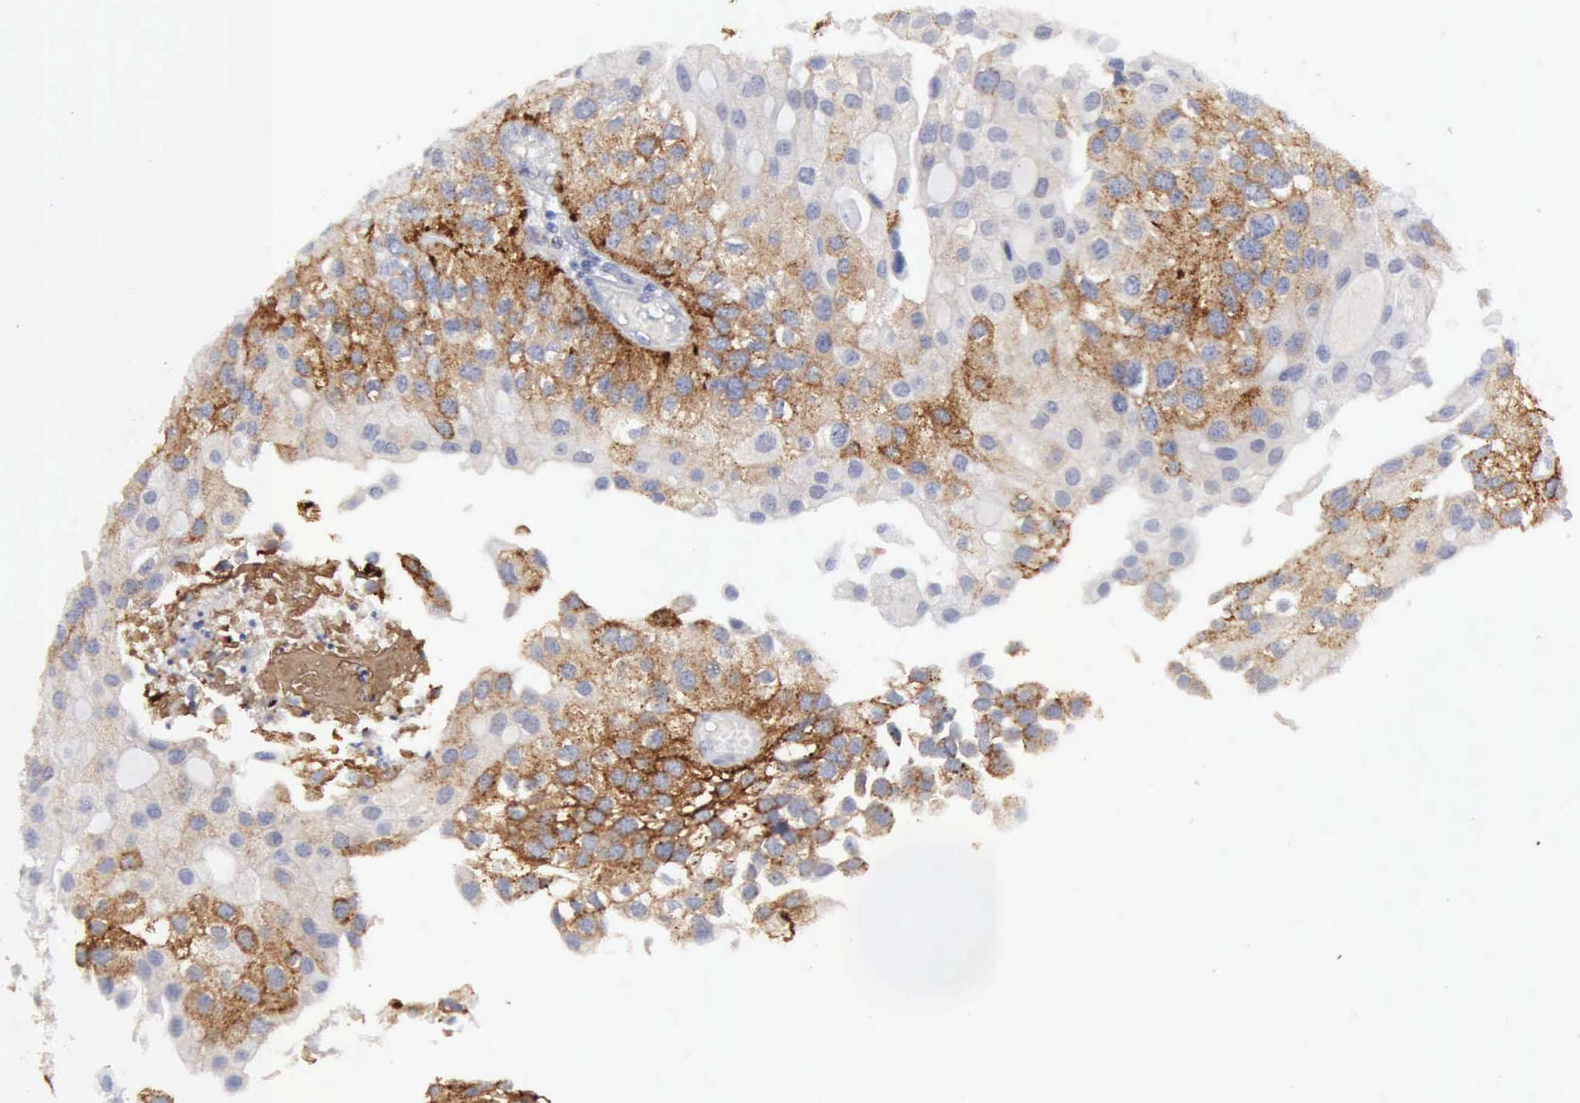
{"staining": {"intensity": "strong", "quantity": ">75%", "location": "cytoplasmic/membranous"}, "tissue": "urothelial cancer", "cell_type": "Tumor cells", "image_type": "cancer", "snomed": [{"axis": "morphology", "description": "Urothelial carcinoma, Low grade"}, {"axis": "topography", "description": "Urinary bladder"}], "caption": "Urothelial cancer tissue demonstrates strong cytoplasmic/membranous staining in approximately >75% of tumor cells, visualized by immunohistochemistry.", "gene": "TFRC", "patient": {"sex": "female", "age": 89}}